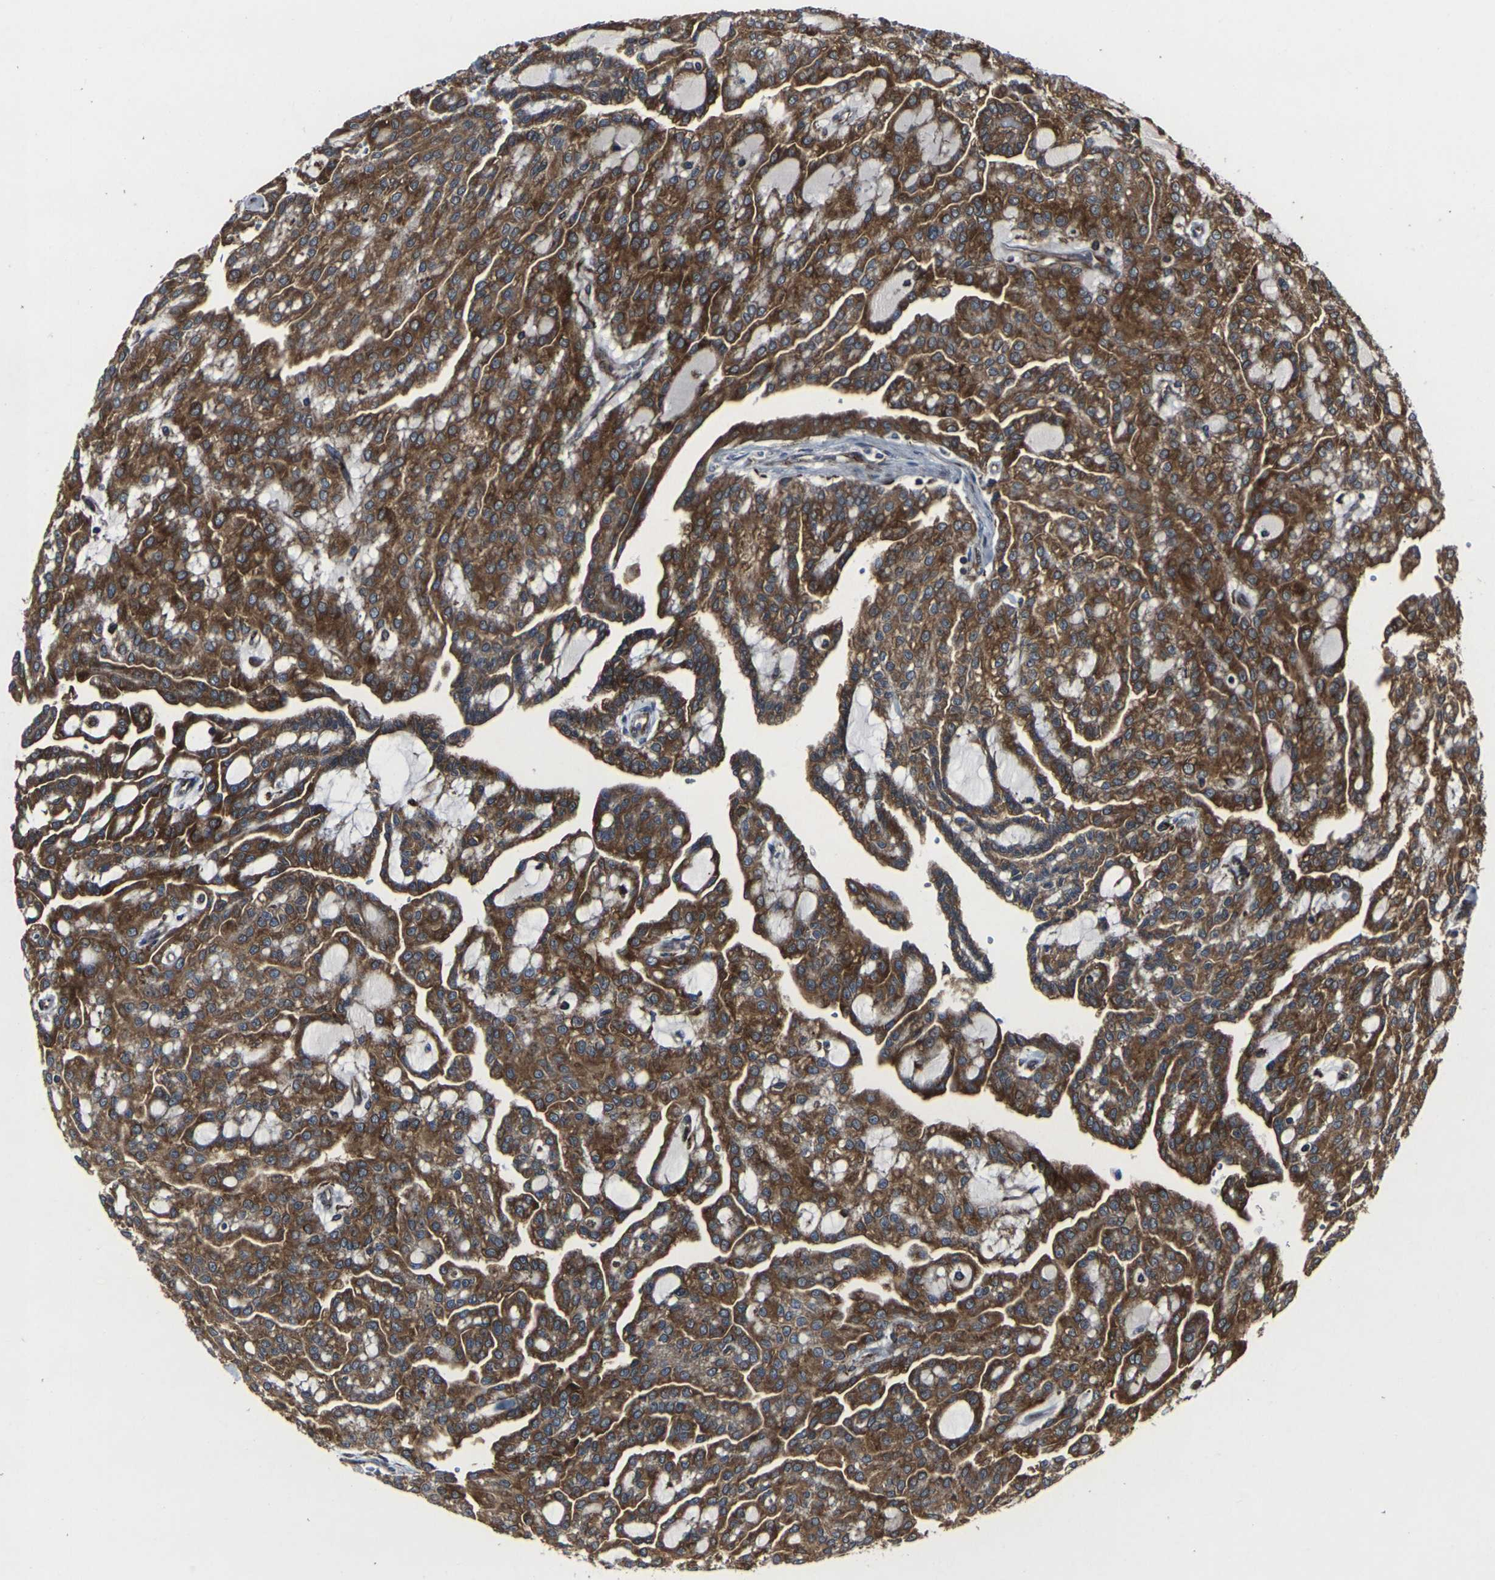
{"staining": {"intensity": "moderate", "quantity": ">75%", "location": "cytoplasmic/membranous"}, "tissue": "renal cancer", "cell_type": "Tumor cells", "image_type": "cancer", "snomed": [{"axis": "morphology", "description": "Adenocarcinoma, NOS"}, {"axis": "topography", "description": "Kidney"}], "caption": "High-power microscopy captured an immunohistochemistry micrograph of renal cancer, revealing moderate cytoplasmic/membranous positivity in approximately >75% of tumor cells.", "gene": "MARCHF2", "patient": {"sex": "male", "age": 63}}